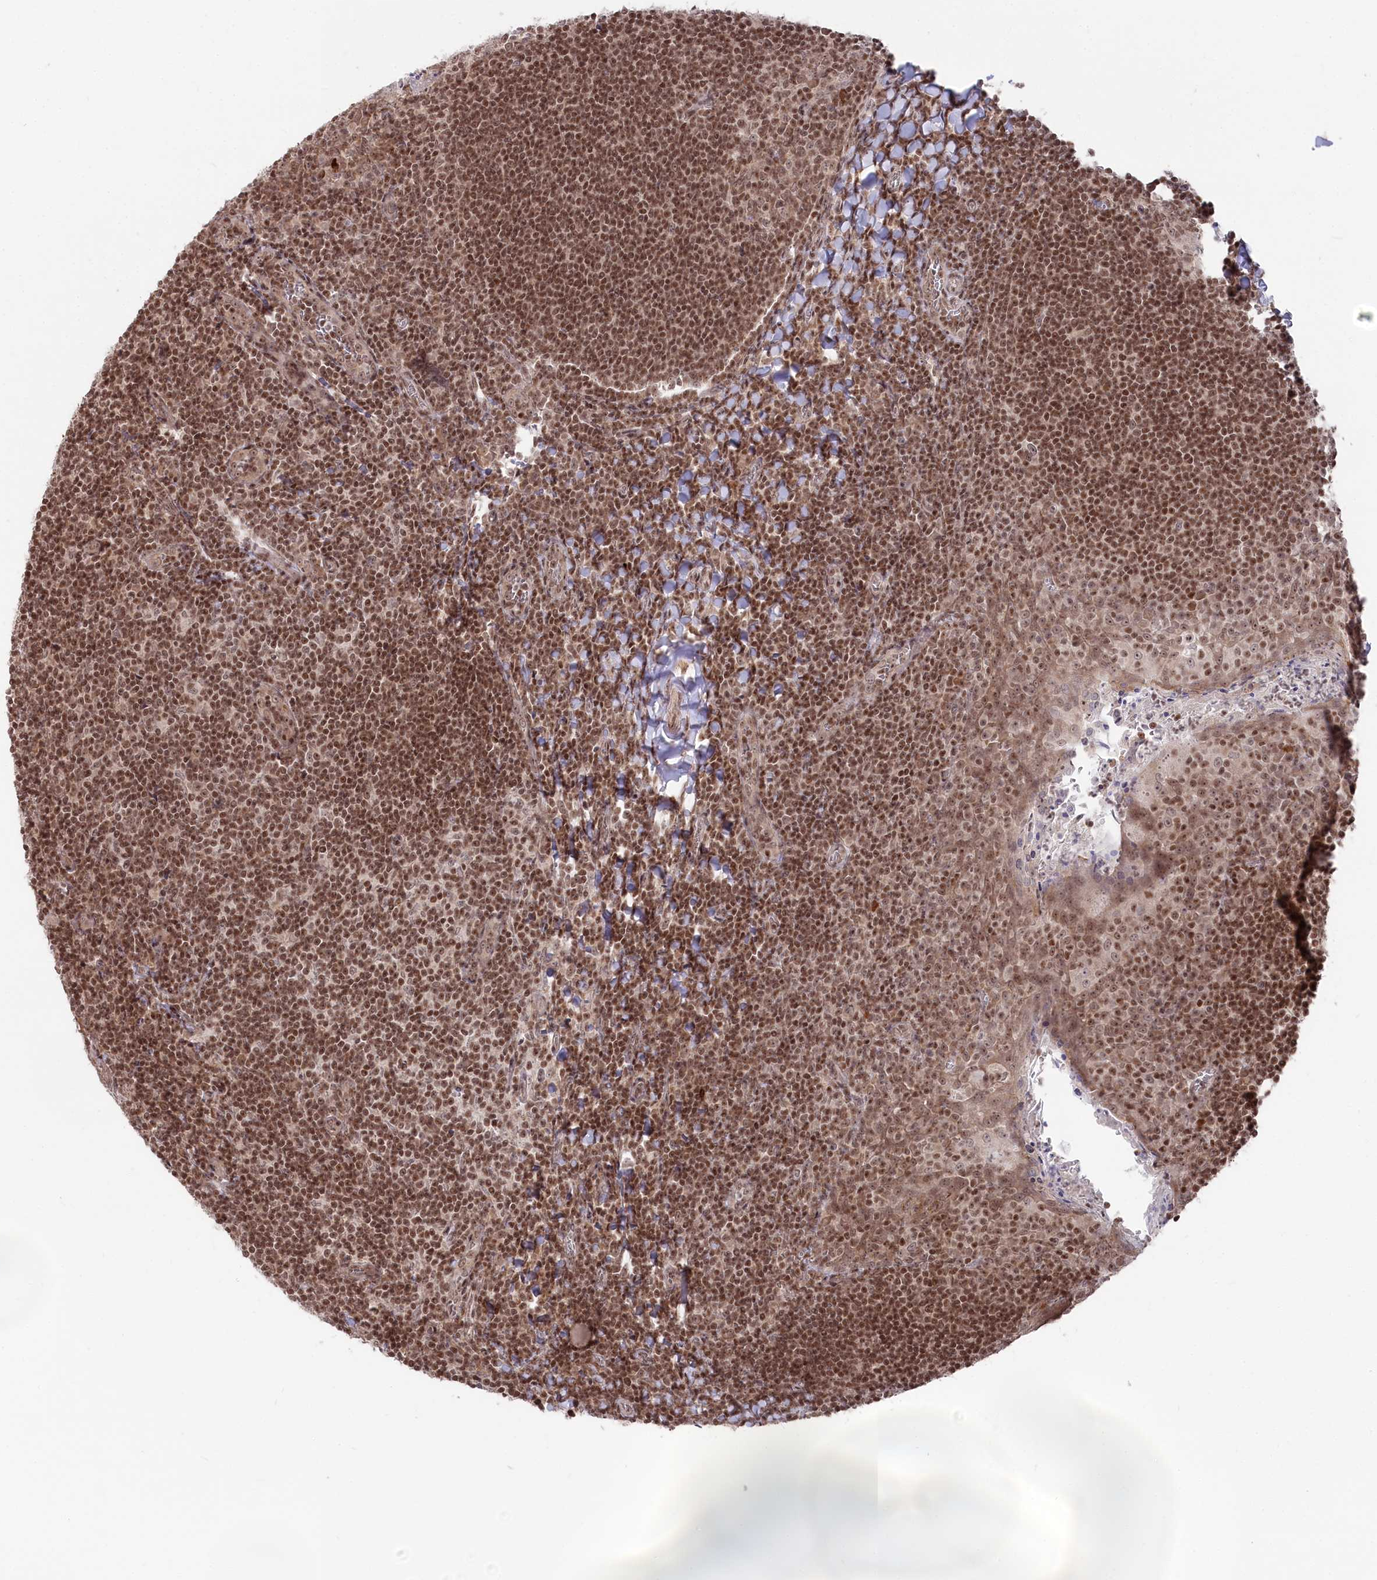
{"staining": {"intensity": "moderate", "quantity": ">75%", "location": "nuclear"}, "tissue": "tonsil", "cell_type": "Germinal center cells", "image_type": "normal", "snomed": [{"axis": "morphology", "description": "Normal tissue, NOS"}, {"axis": "topography", "description": "Tonsil"}], "caption": "Immunohistochemical staining of unremarkable human tonsil displays medium levels of moderate nuclear staining in approximately >75% of germinal center cells.", "gene": "CGGBP1", "patient": {"sex": "male", "age": 27}}